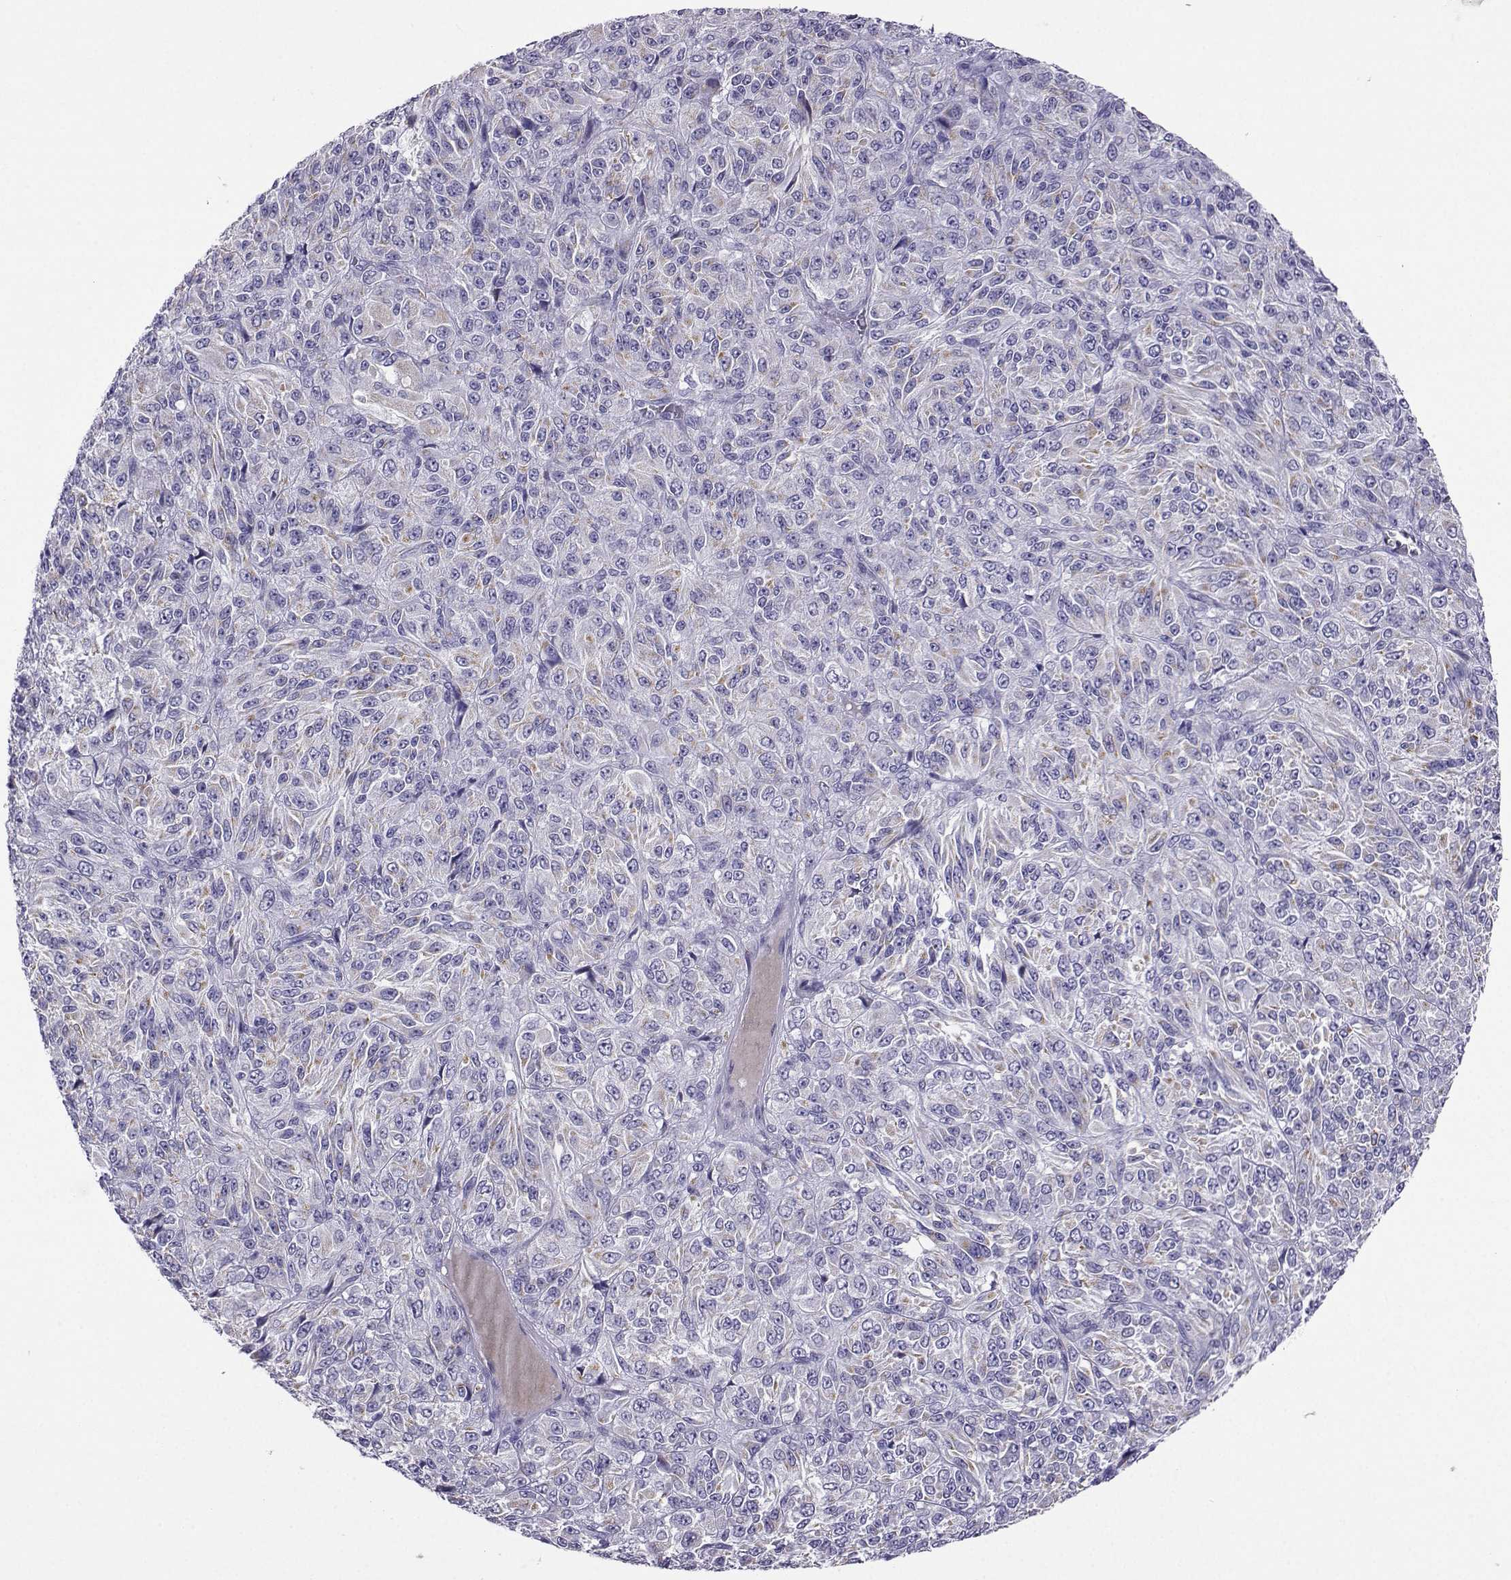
{"staining": {"intensity": "negative", "quantity": "none", "location": "none"}, "tissue": "melanoma", "cell_type": "Tumor cells", "image_type": "cancer", "snomed": [{"axis": "morphology", "description": "Malignant melanoma, Metastatic site"}, {"axis": "topography", "description": "Brain"}], "caption": "Immunohistochemical staining of human melanoma demonstrates no significant positivity in tumor cells.", "gene": "FBXO24", "patient": {"sex": "female", "age": 56}}